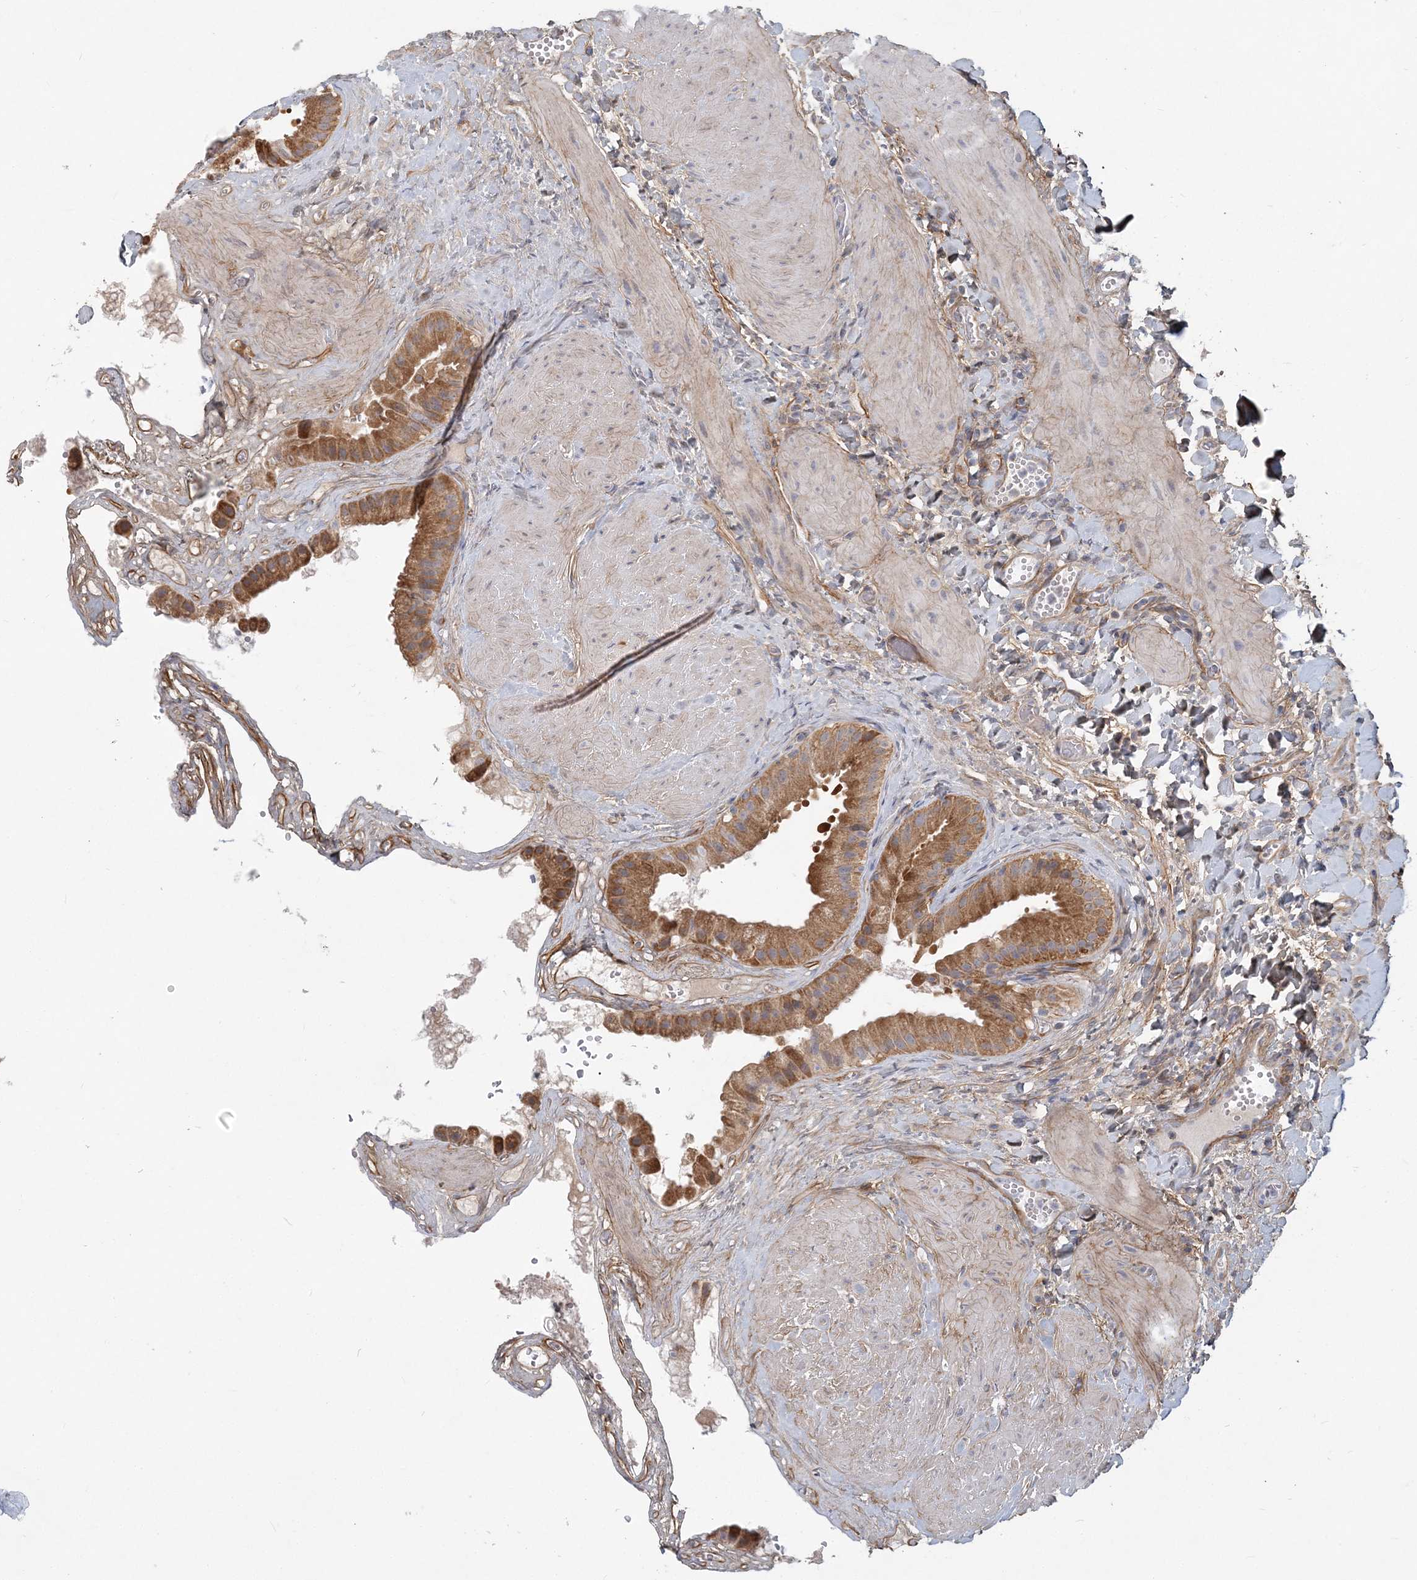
{"staining": {"intensity": "strong", "quantity": ">75%", "location": "cytoplasmic/membranous"}, "tissue": "gallbladder", "cell_type": "Glandular cells", "image_type": "normal", "snomed": [{"axis": "morphology", "description": "Normal tissue, NOS"}, {"axis": "topography", "description": "Gallbladder"}], "caption": "A histopathology image of gallbladder stained for a protein reveals strong cytoplasmic/membranous brown staining in glandular cells. Immunohistochemistry (ihc) stains the protein in brown and the nuclei are stained blue.", "gene": "GMPPA", "patient": {"sex": "male", "age": 55}}